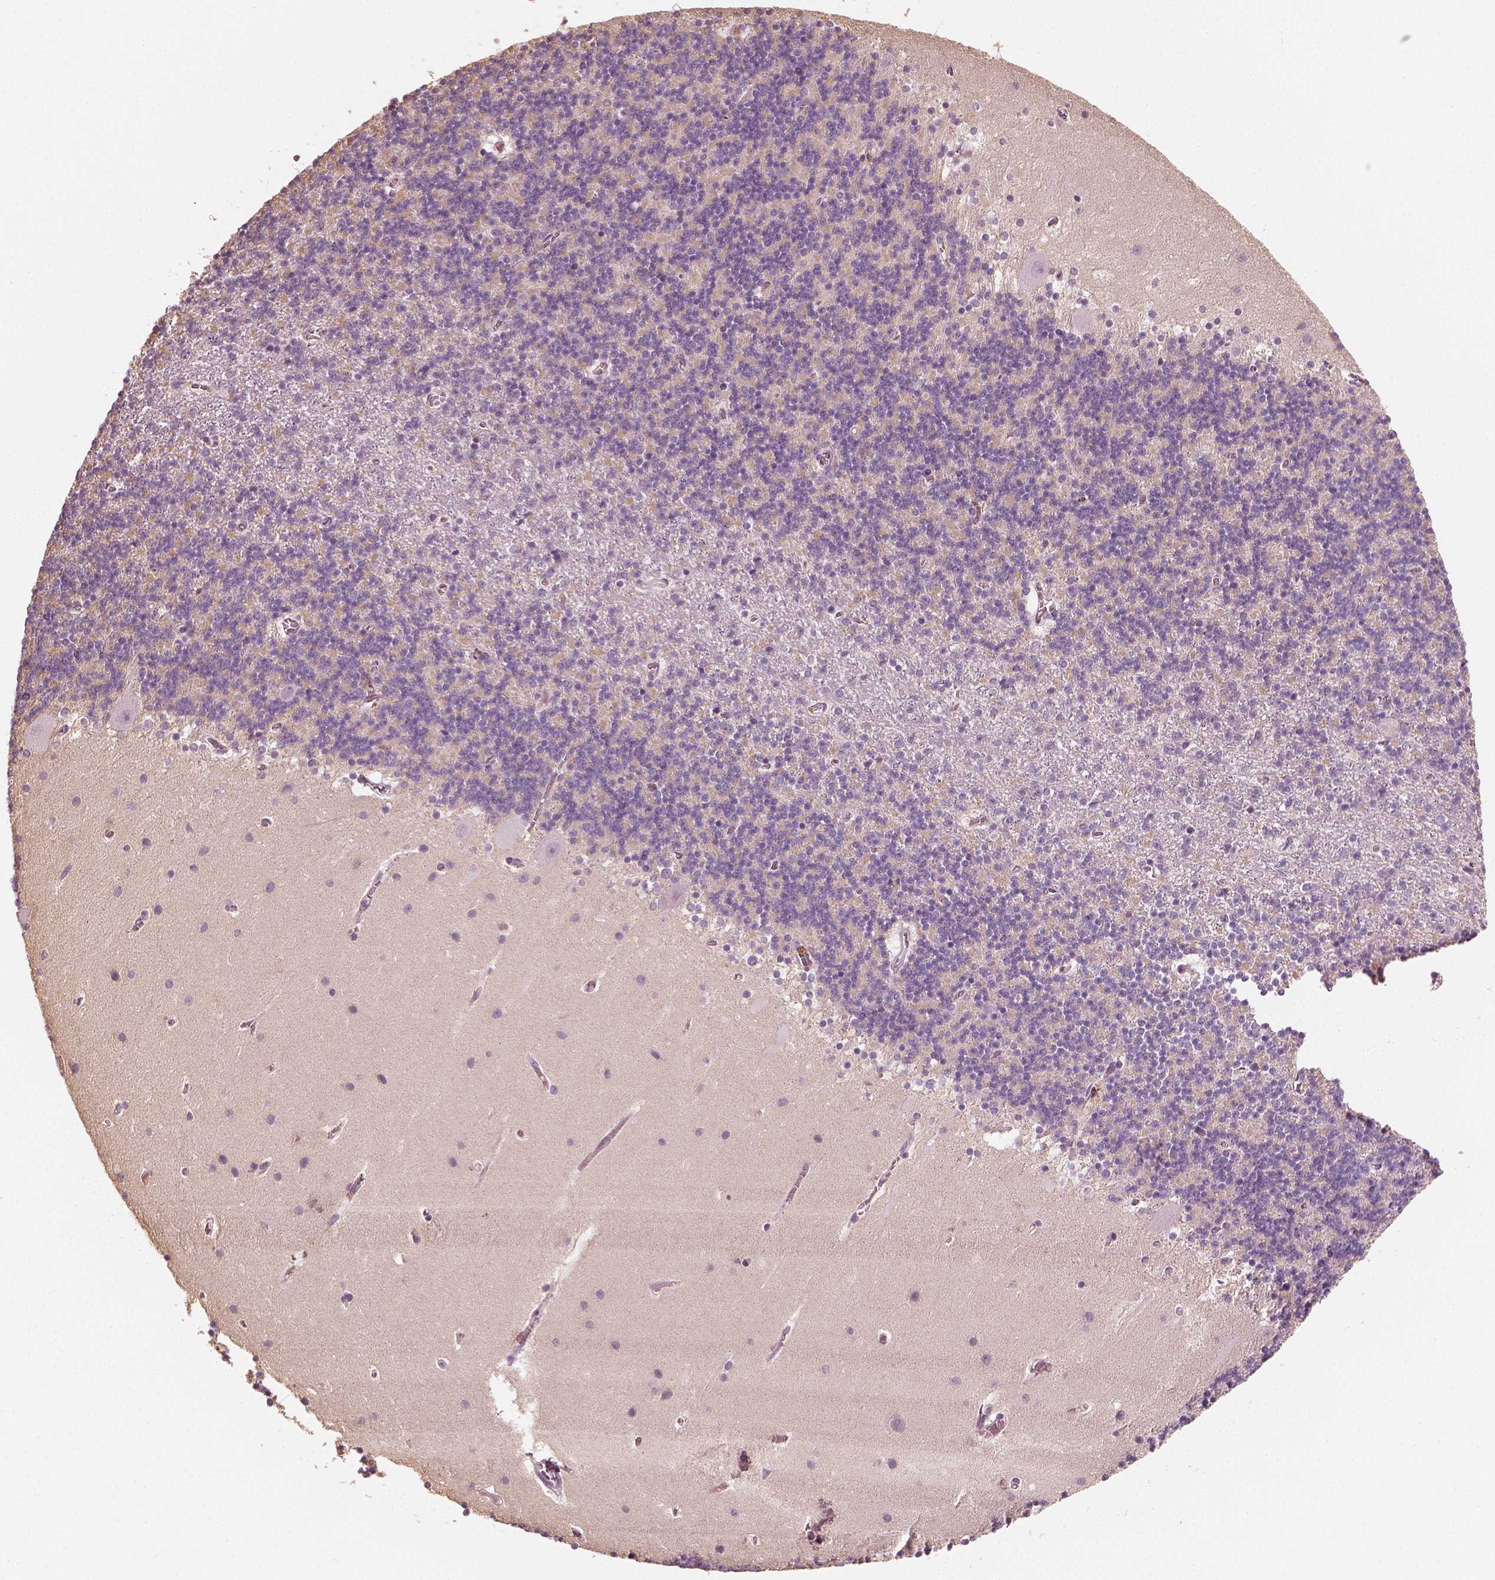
{"staining": {"intensity": "negative", "quantity": "none", "location": "none"}, "tissue": "cerebellum", "cell_type": "Cells in granular layer", "image_type": "normal", "snomed": [{"axis": "morphology", "description": "Normal tissue, NOS"}, {"axis": "topography", "description": "Cerebellum"}], "caption": "A high-resolution histopathology image shows immunohistochemistry (IHC) staining of unremarkable cerebellum, which shows no significant positivity in cells in granular layer.", "gene": "RS1", "patient": {"sex": "male", "age": 70}}